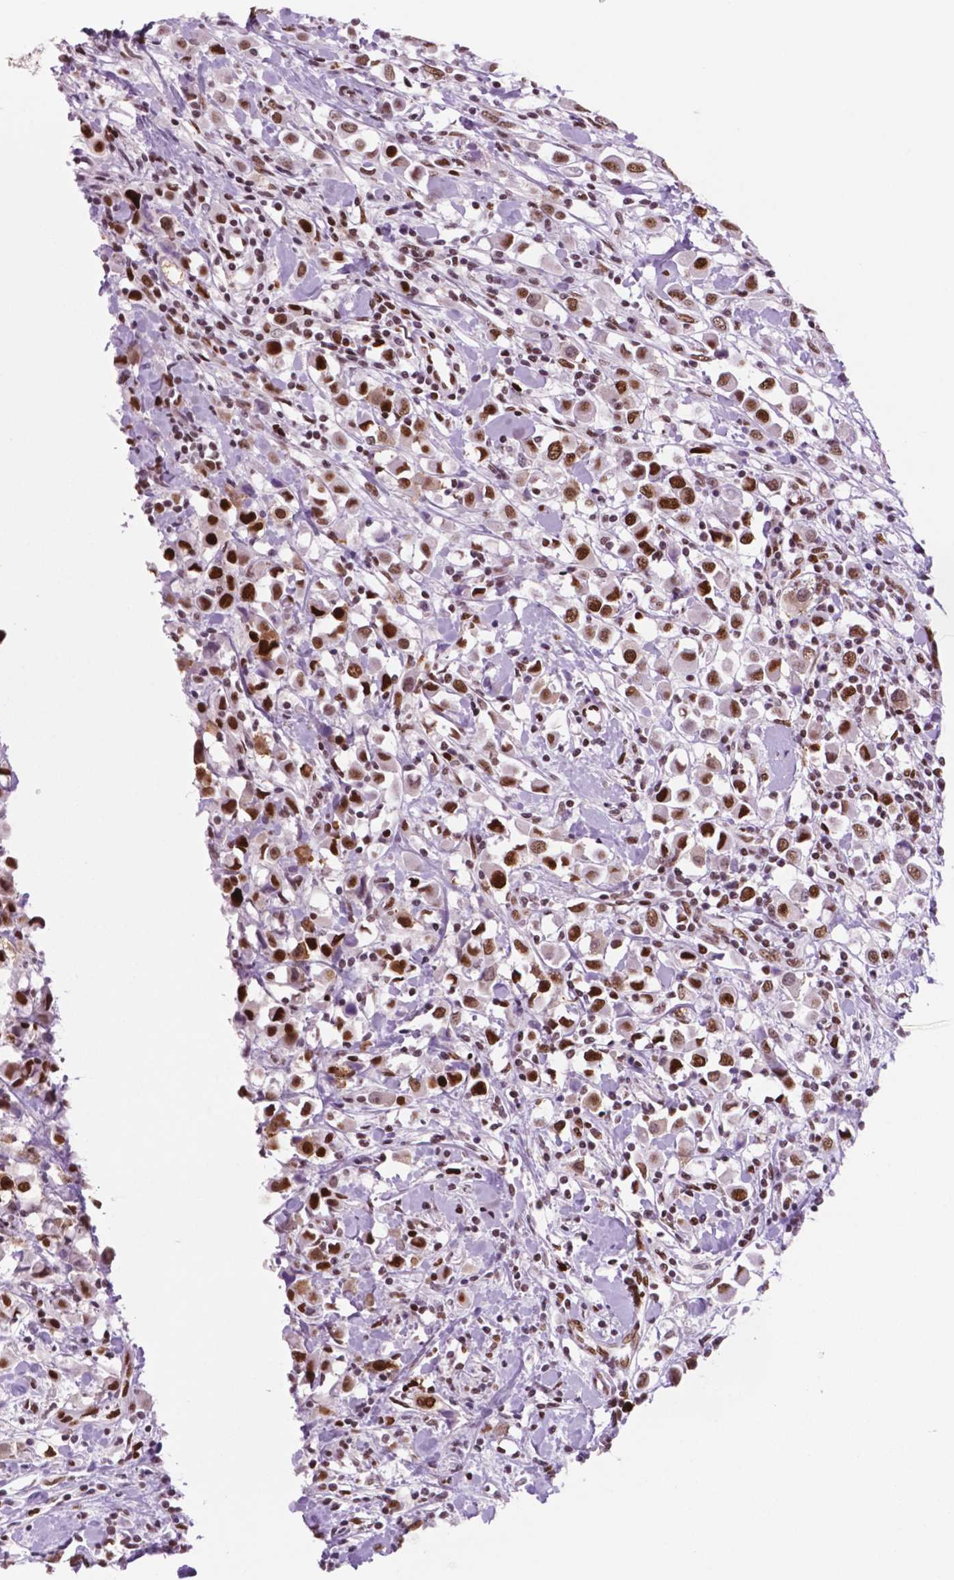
{"staining": {"intensity": "strong", "quantity": "25%-75%", "location": "nuclear"}, "tissue": "breast cancer", "cell_type": "Tumor cells", "image_type": "cancer", "snomed": [{"axis": "morphology", "description": "Duct carcinoma"}, {"axis": "topography", "description": "Breast"}], "caption": "A micrograph showing strong nuclear staining in about 25%-75% of tumor cells in breast cancer (intraductal carcinoma), as visualized by brown immunohistochemical staining.", "gene": "MSH6", "patient": {"sex": "female", "age": 61}}